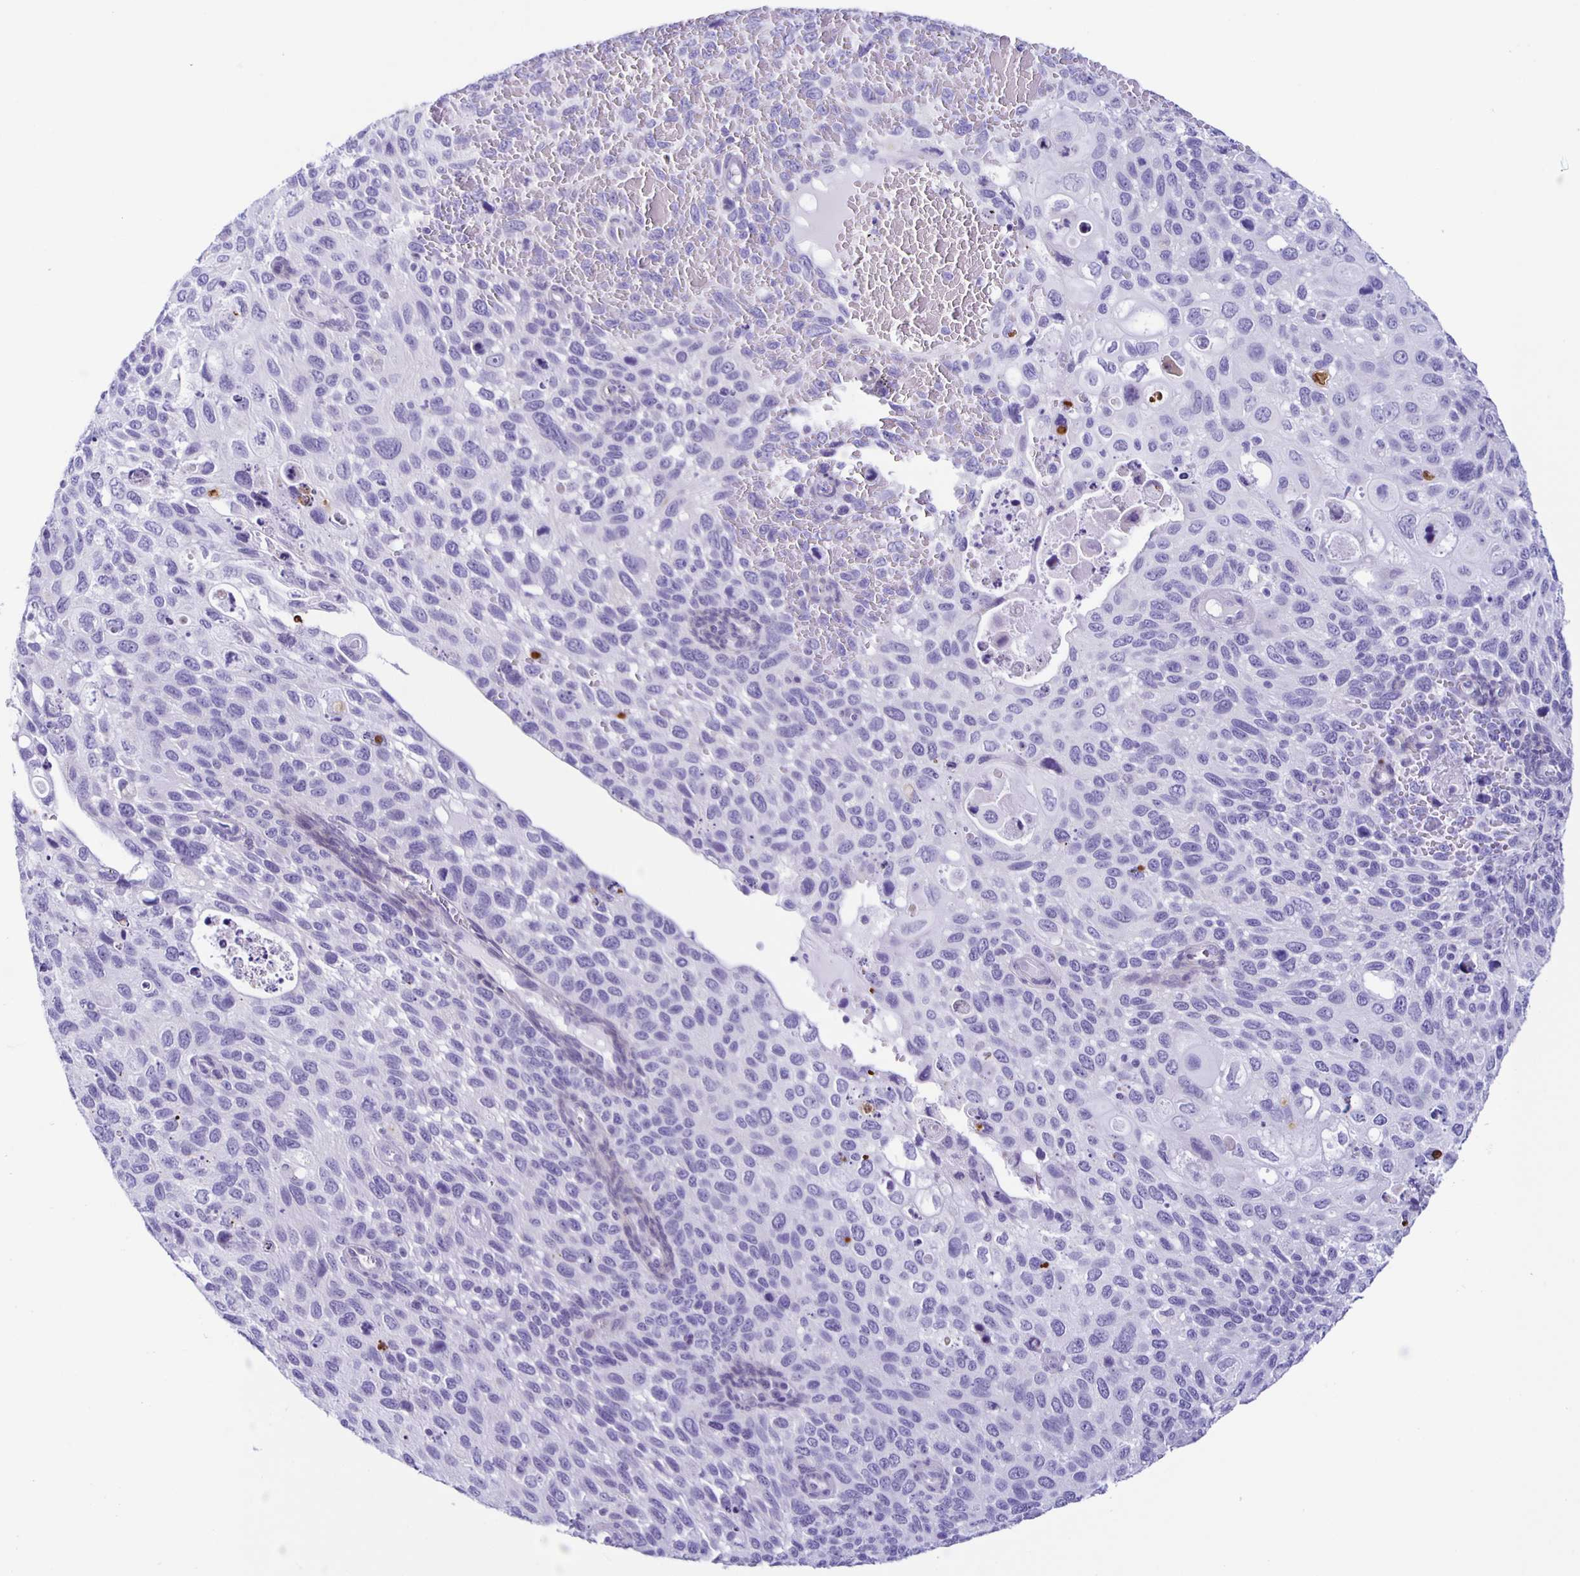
{"staining": {"intensity": "negative", "quantity": "none", "location": "none"}, "tissue": "cervical cancer", "cell_type": "Tumor cells", "image_type": "cancer", "snomed": [{"axis": "morphology", "description": "Squamous cell carcinoma, NOS"}, {"axis": "topography", "description": "Cervix"}], "caption": "High magnification brightfield microscopy of cervical cancer stained with DAB (brown) and counterstained with hematoxylin (blue): tumor cells show no significant expression.", "gene": "AQP6", "patient": {"sex": "female", "age": 70}}